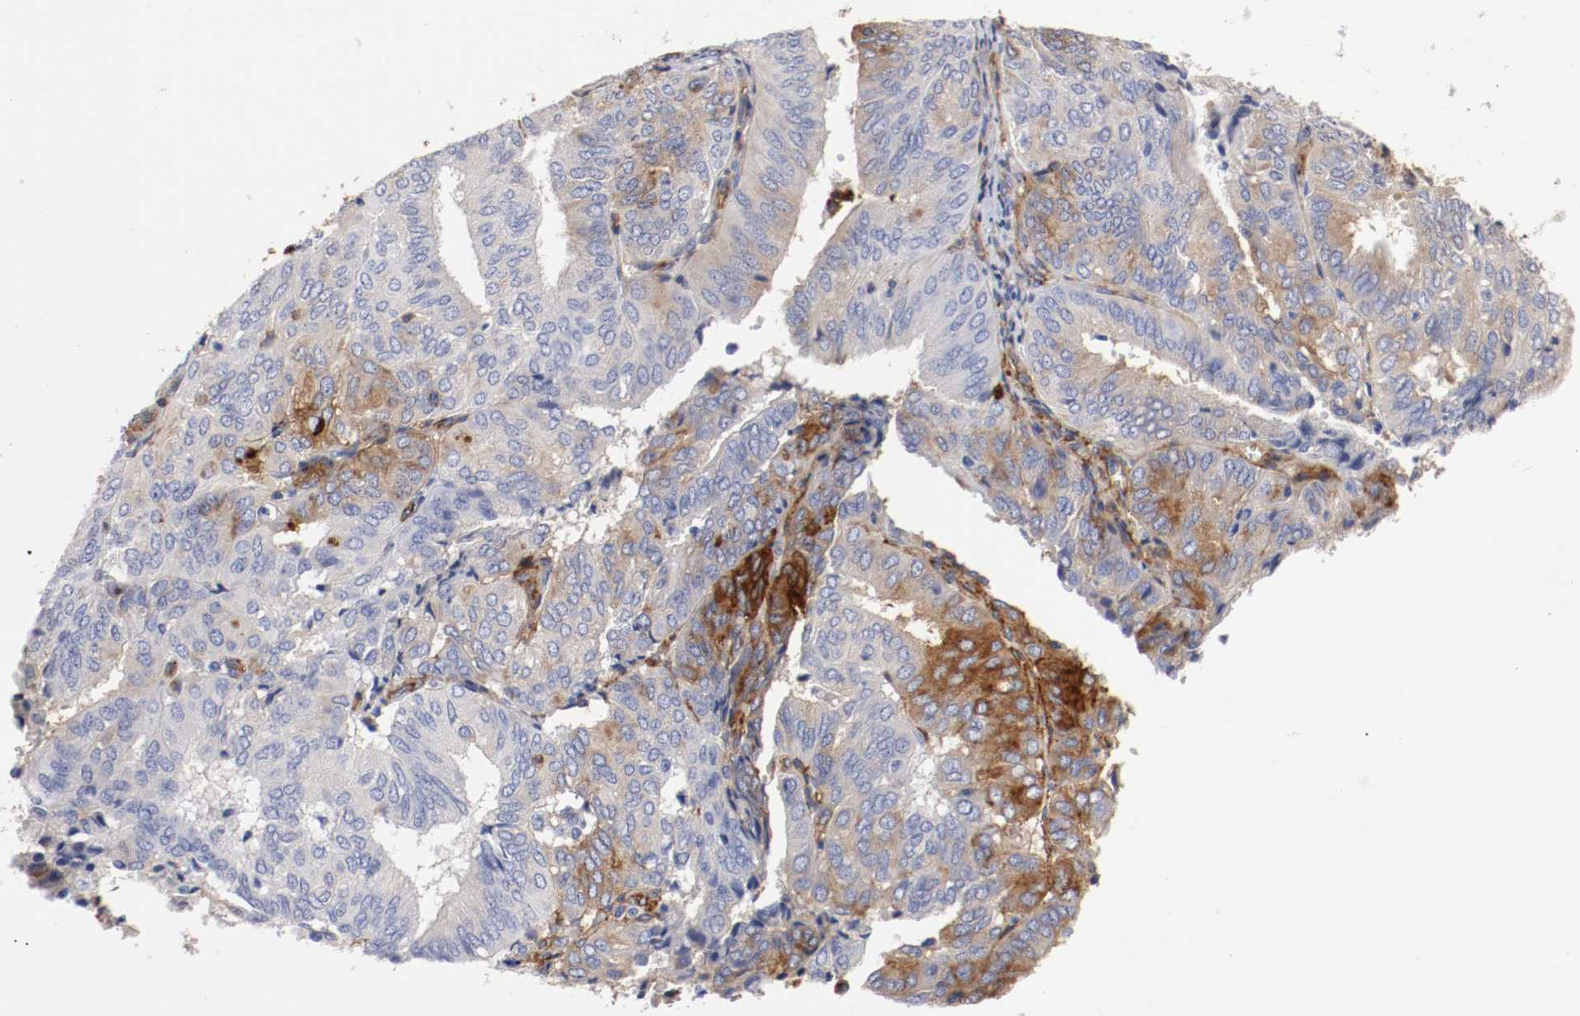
{"staining": {"intensity": "moderate", "quantity": "25%-75%", "location": "cytoplasmic/membranous"}, "tissue": "endometrial cancer", "cell_type": "Tumor cells", "image_type": "cancer", "snomed": [{"axis": "morphology", "description": "Adenocarcinoma, NOS"}, {"axis": "topography", "description": "Uterus"}], "caption": "A photomicrograph of human endometrial adenocarcinoma stained for a protein exhibits moderate cytoplasmic/membranous brown staining in tumor cells.", "gene": "IFITM1", "patient": {"sex": "female", "age": 60}}